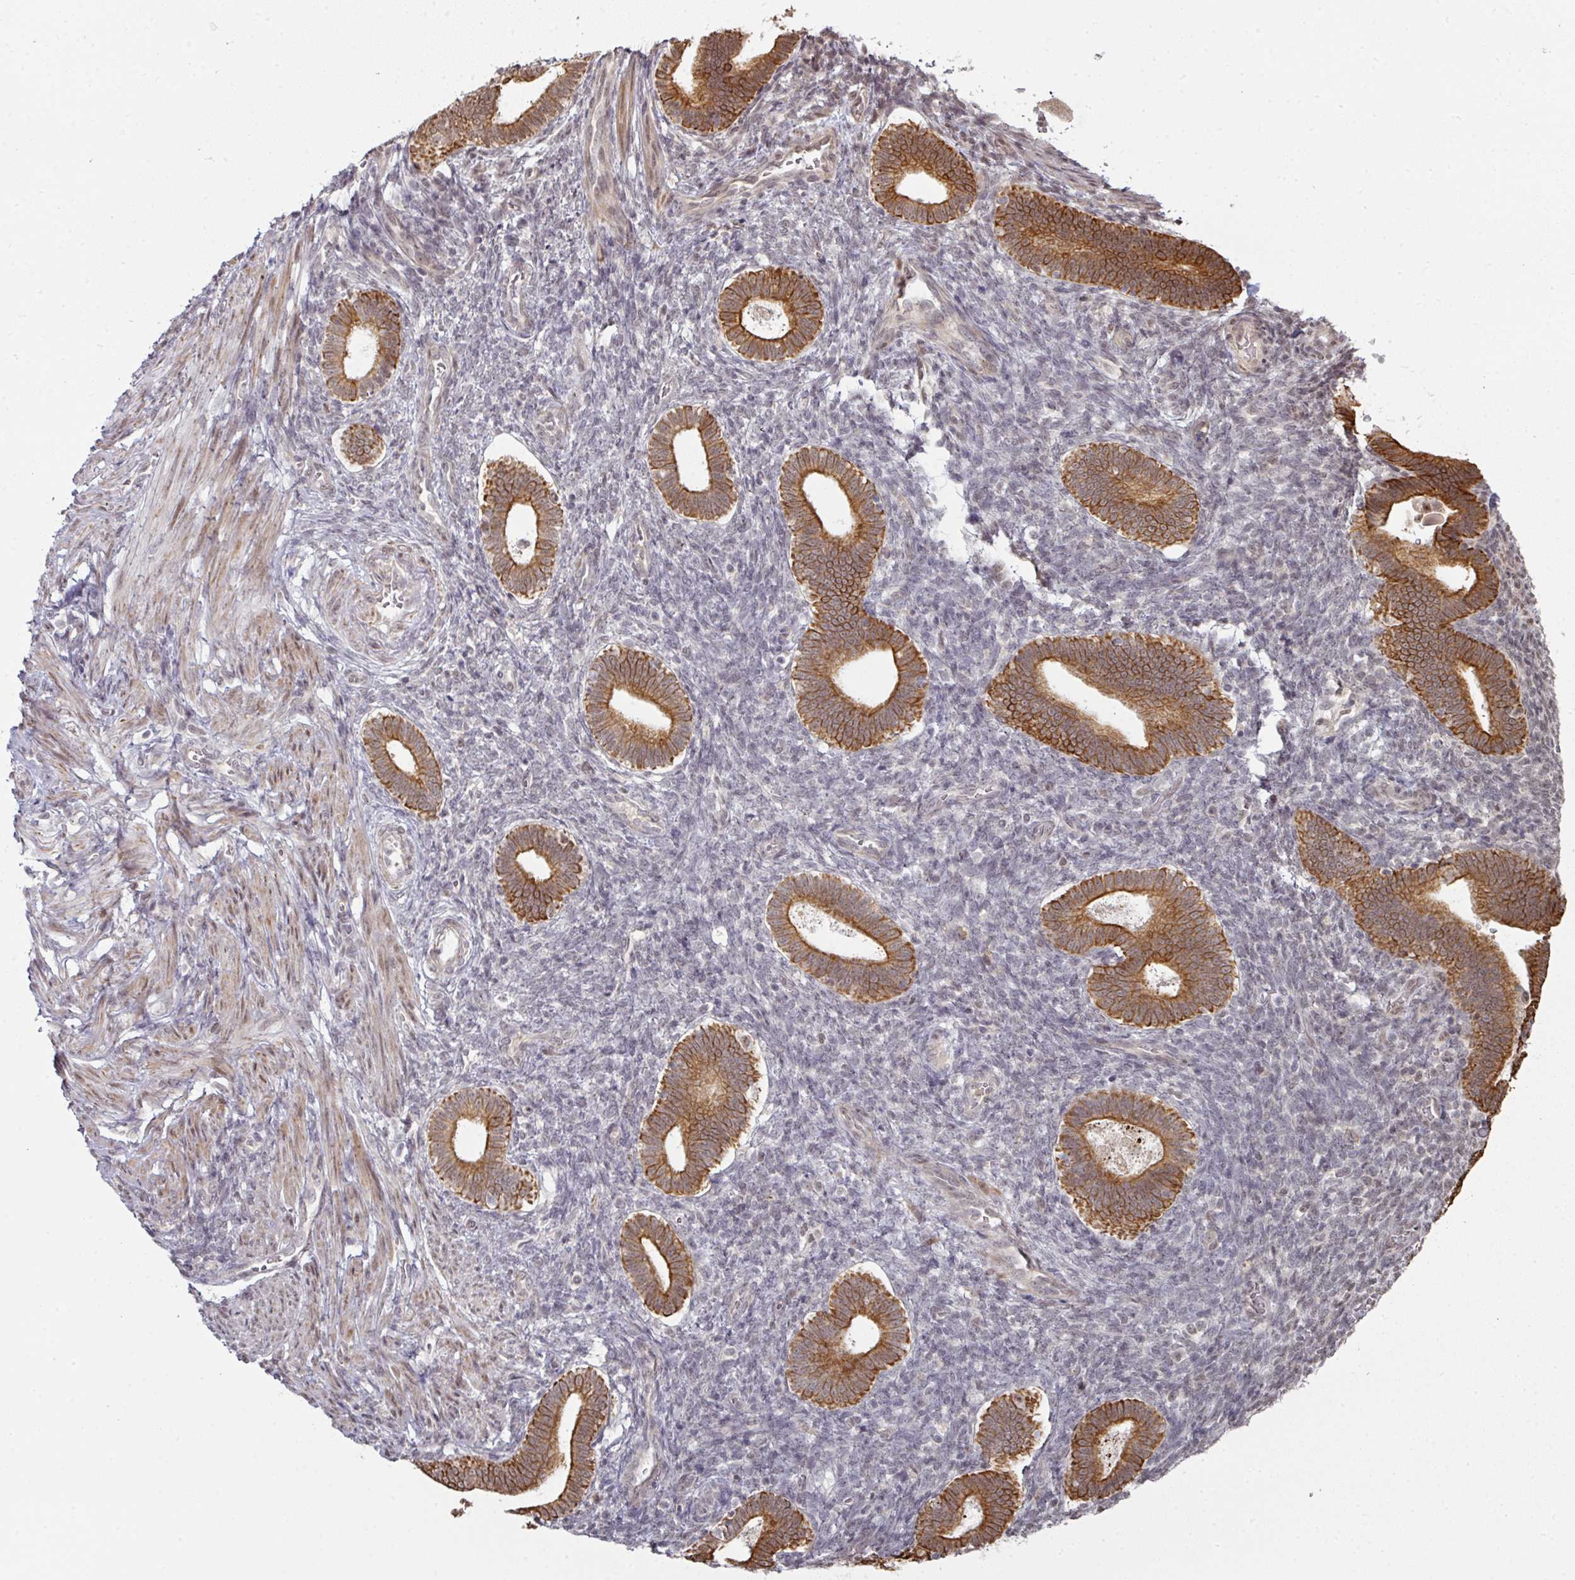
{"staining": {"intensity": "negative", "quantity": "none", "location": "none"}, "tissue": "endometrium", "cell_type": "Cells in endometrial stroma", "image_type": "normal", "snomed": [{"axis": "morphology", "description": "Normal tissue, NOS"}, {"axis": "topography", "description": "Endometrium"}], "caption": "Cells in endometrial stroma show no significant protein staining in unremarkable endometrium. The staining is performed using DAB (3,3'-diaminobenzidine) brown chromogen with nuclei counter-stained in using hematoxylin.", "gene": "GTF2H3", "patient": {"sex": "female", "age": 34}}